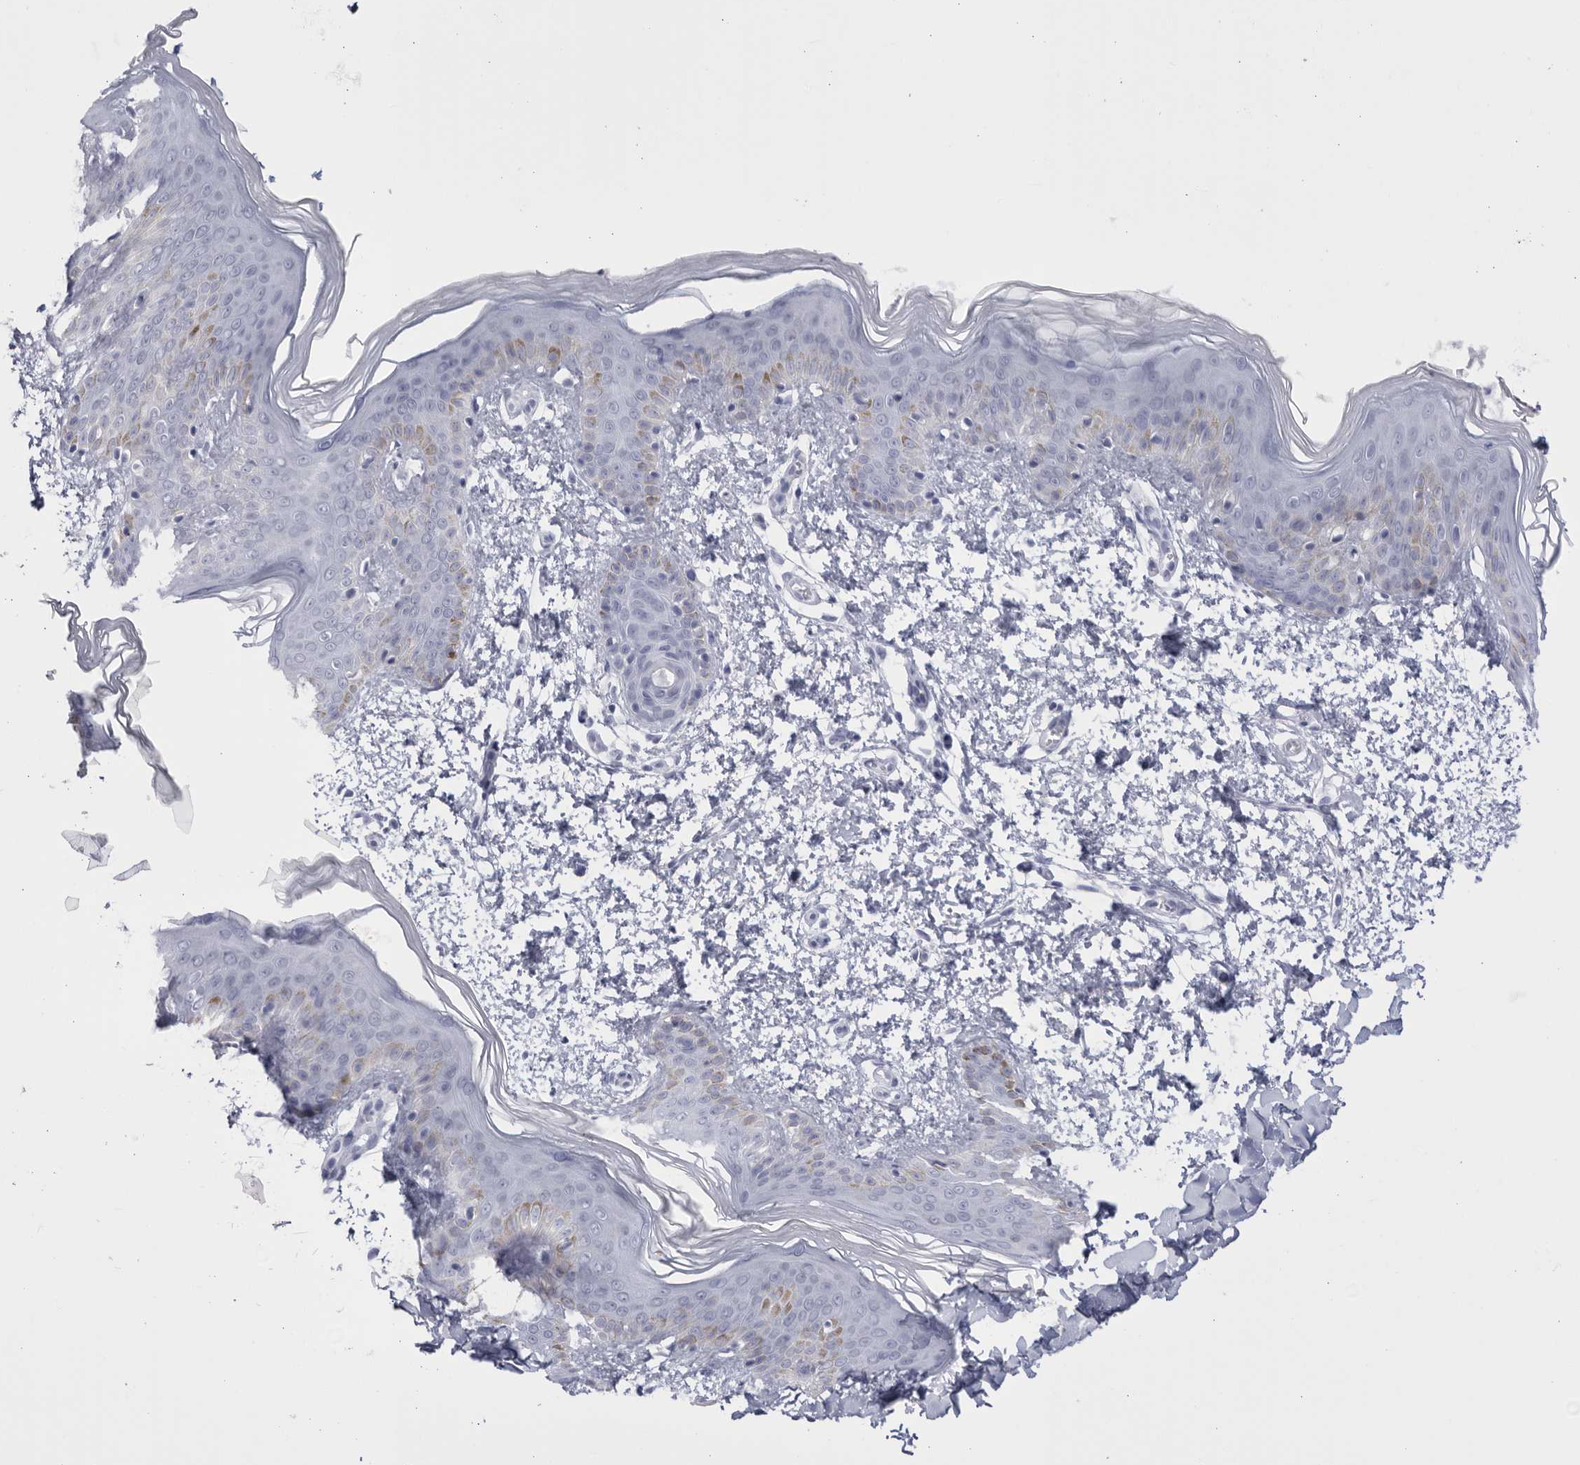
{"staining": {"intensity": "negative", "quantity": "none", "location": "none"}, "tissue": "skin", "cell_type": "Fibroblasts", "image_type": "normal", "snomed": [{"axis": "morphology", "description": "Normal tissue, NOS"}, {"axis": "morphology", "description": "Neoplasm, benign, NOS"}, {"axis": "topography", "description": "Skin"}, {"axis": "topography", "description": "Soft tissue"}], "caption": "Immunohistochemical staining of normal skin exhibits no significant expression in fibroblasts.", "gene": "CCDC181", "patient": {"sex": "male", "age": 26}}